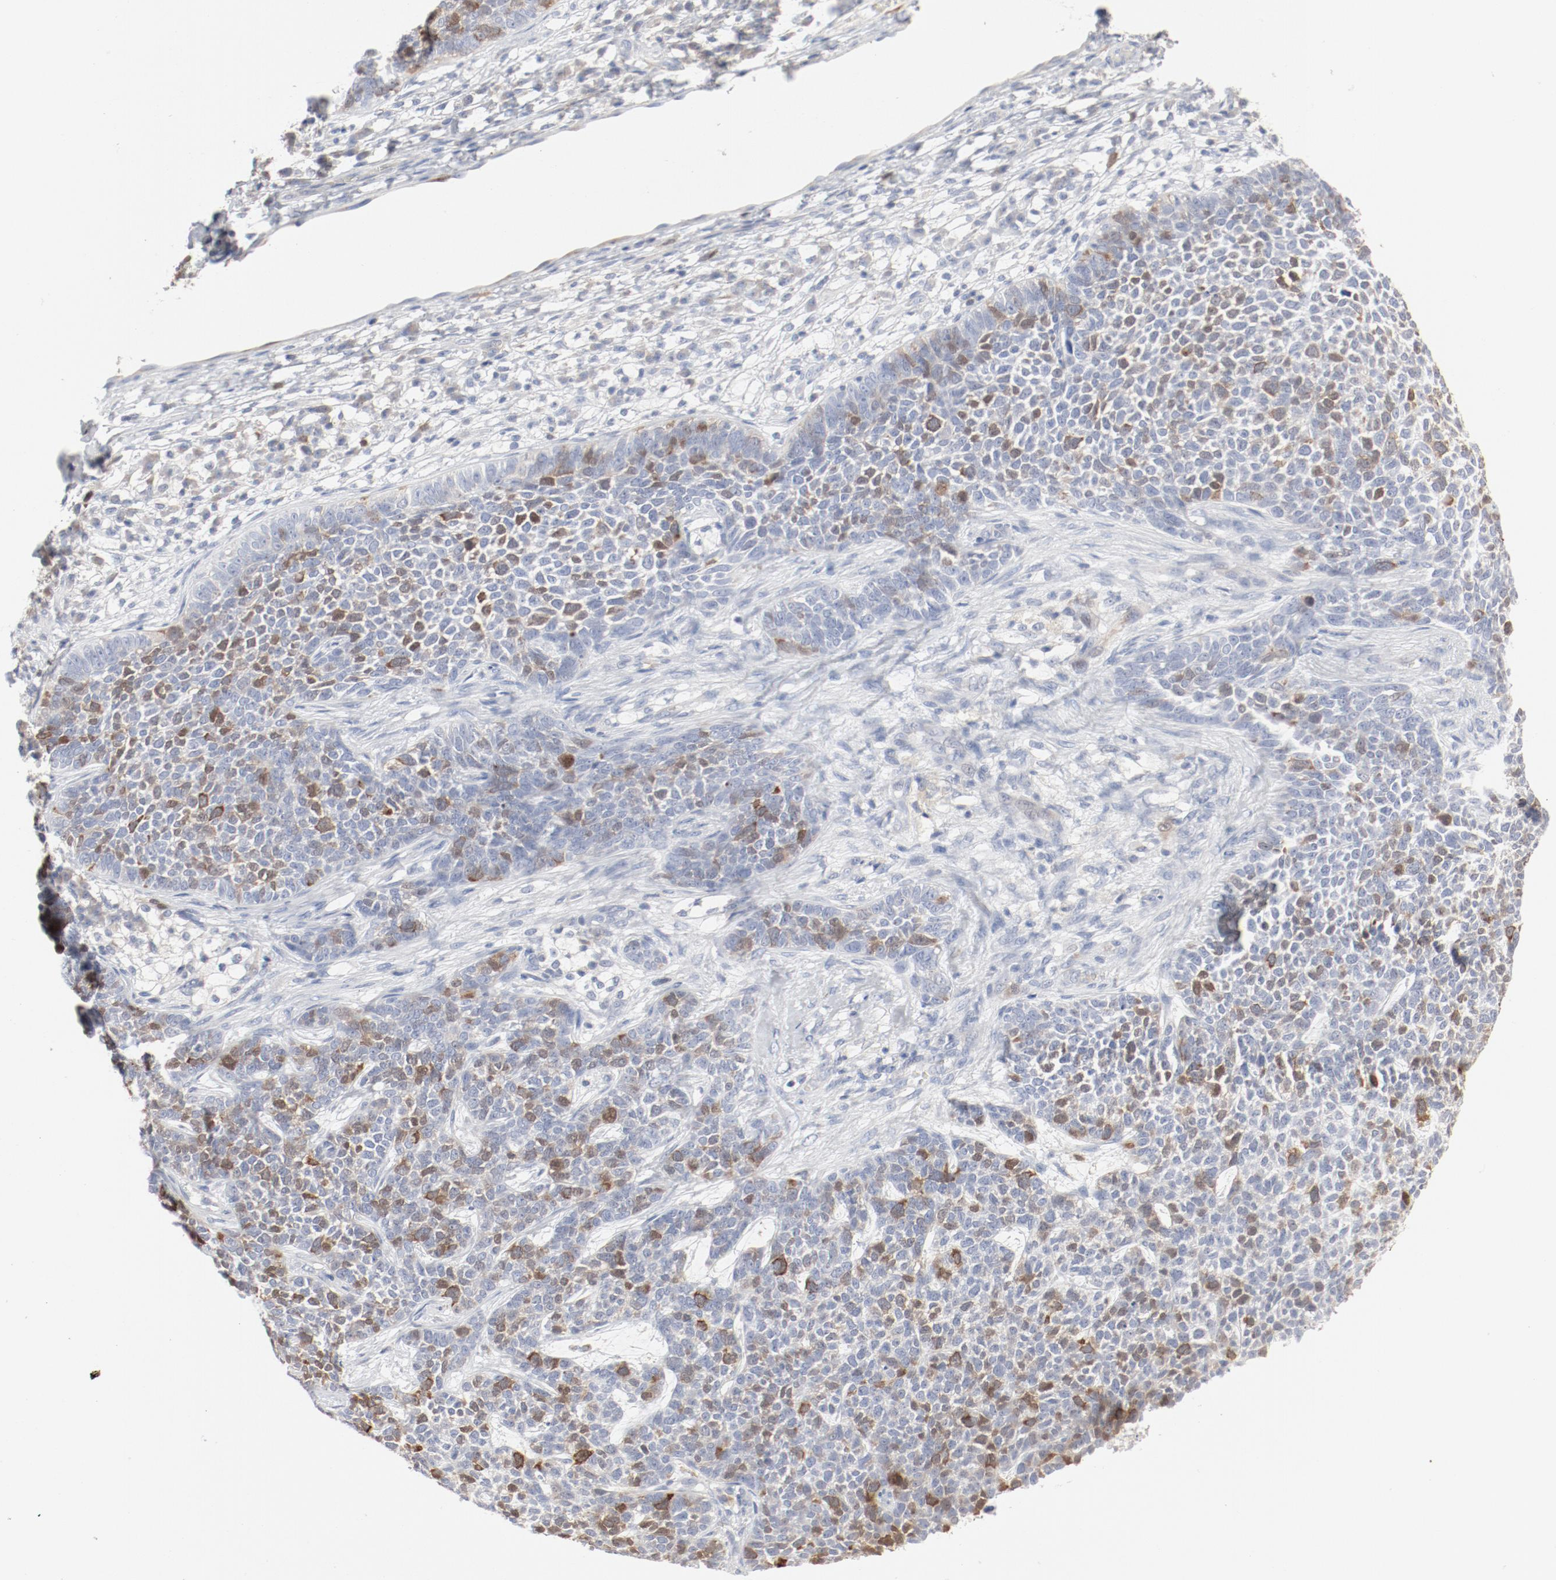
{"staining": {"intensity": "moderate", "quantity": "25%-75%", "location": "nuclear"}, "tissue": "skin cancer", "cell_type": "Tumor cells", "image_type": "cancer", "snomed": [{"axis": "morphology", "description": "Basal cell carcinoma"}, {"axis": "topography", "description": "Skin"}], "caption": "IHC of human skin cancer exhibits medium levels of moderate nuclear staining in about 25%-75% of tumor cells.", "gene": "CDK1", "patient": {"sex": "female", "age": 84}}